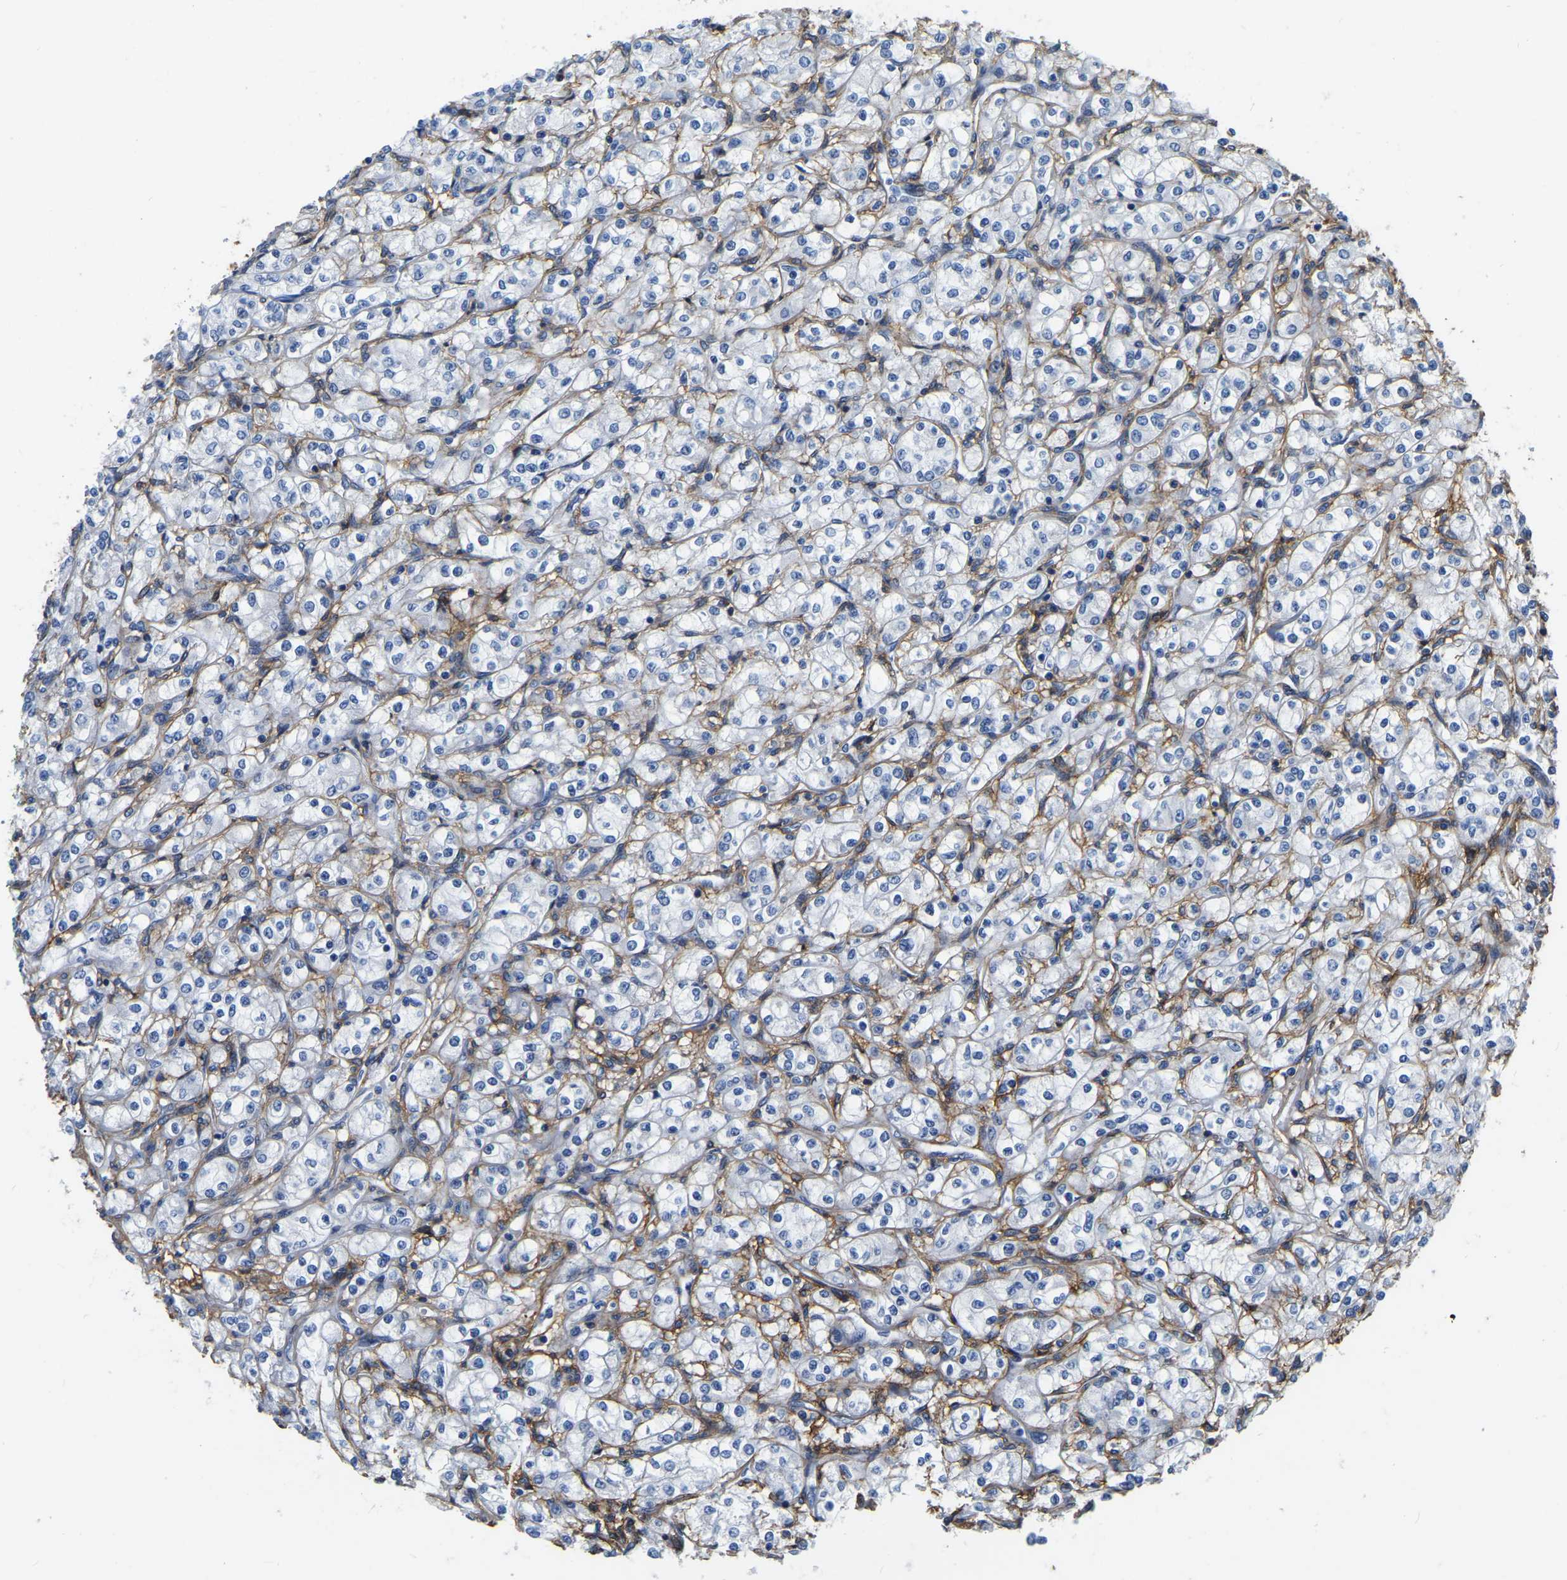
{"staining": {"intensity": "negative", "quantity": "none", "location": "none"}, "tissue": "renal cancer", "cell_type": "Tumor cells", "image_type": "cancer", "snomed": [{"axis": "morphology", "description": "Adenocarcinoma, NOS"}, {"axis": "topography", "description": "Kidney"}], "caption": "A high-resolution micrograph shows immunohistochemistry staining of renal adenocarcinoma, which displays no significant staining in tumor cells. Brightfield microscopy of immunohistochemistry (IHC) stained with DAB (brown) and hematoxylin (blue), captured at high magnification.", "gene": "COL6A1", "patient": {"sex": "male", "age": 77}}